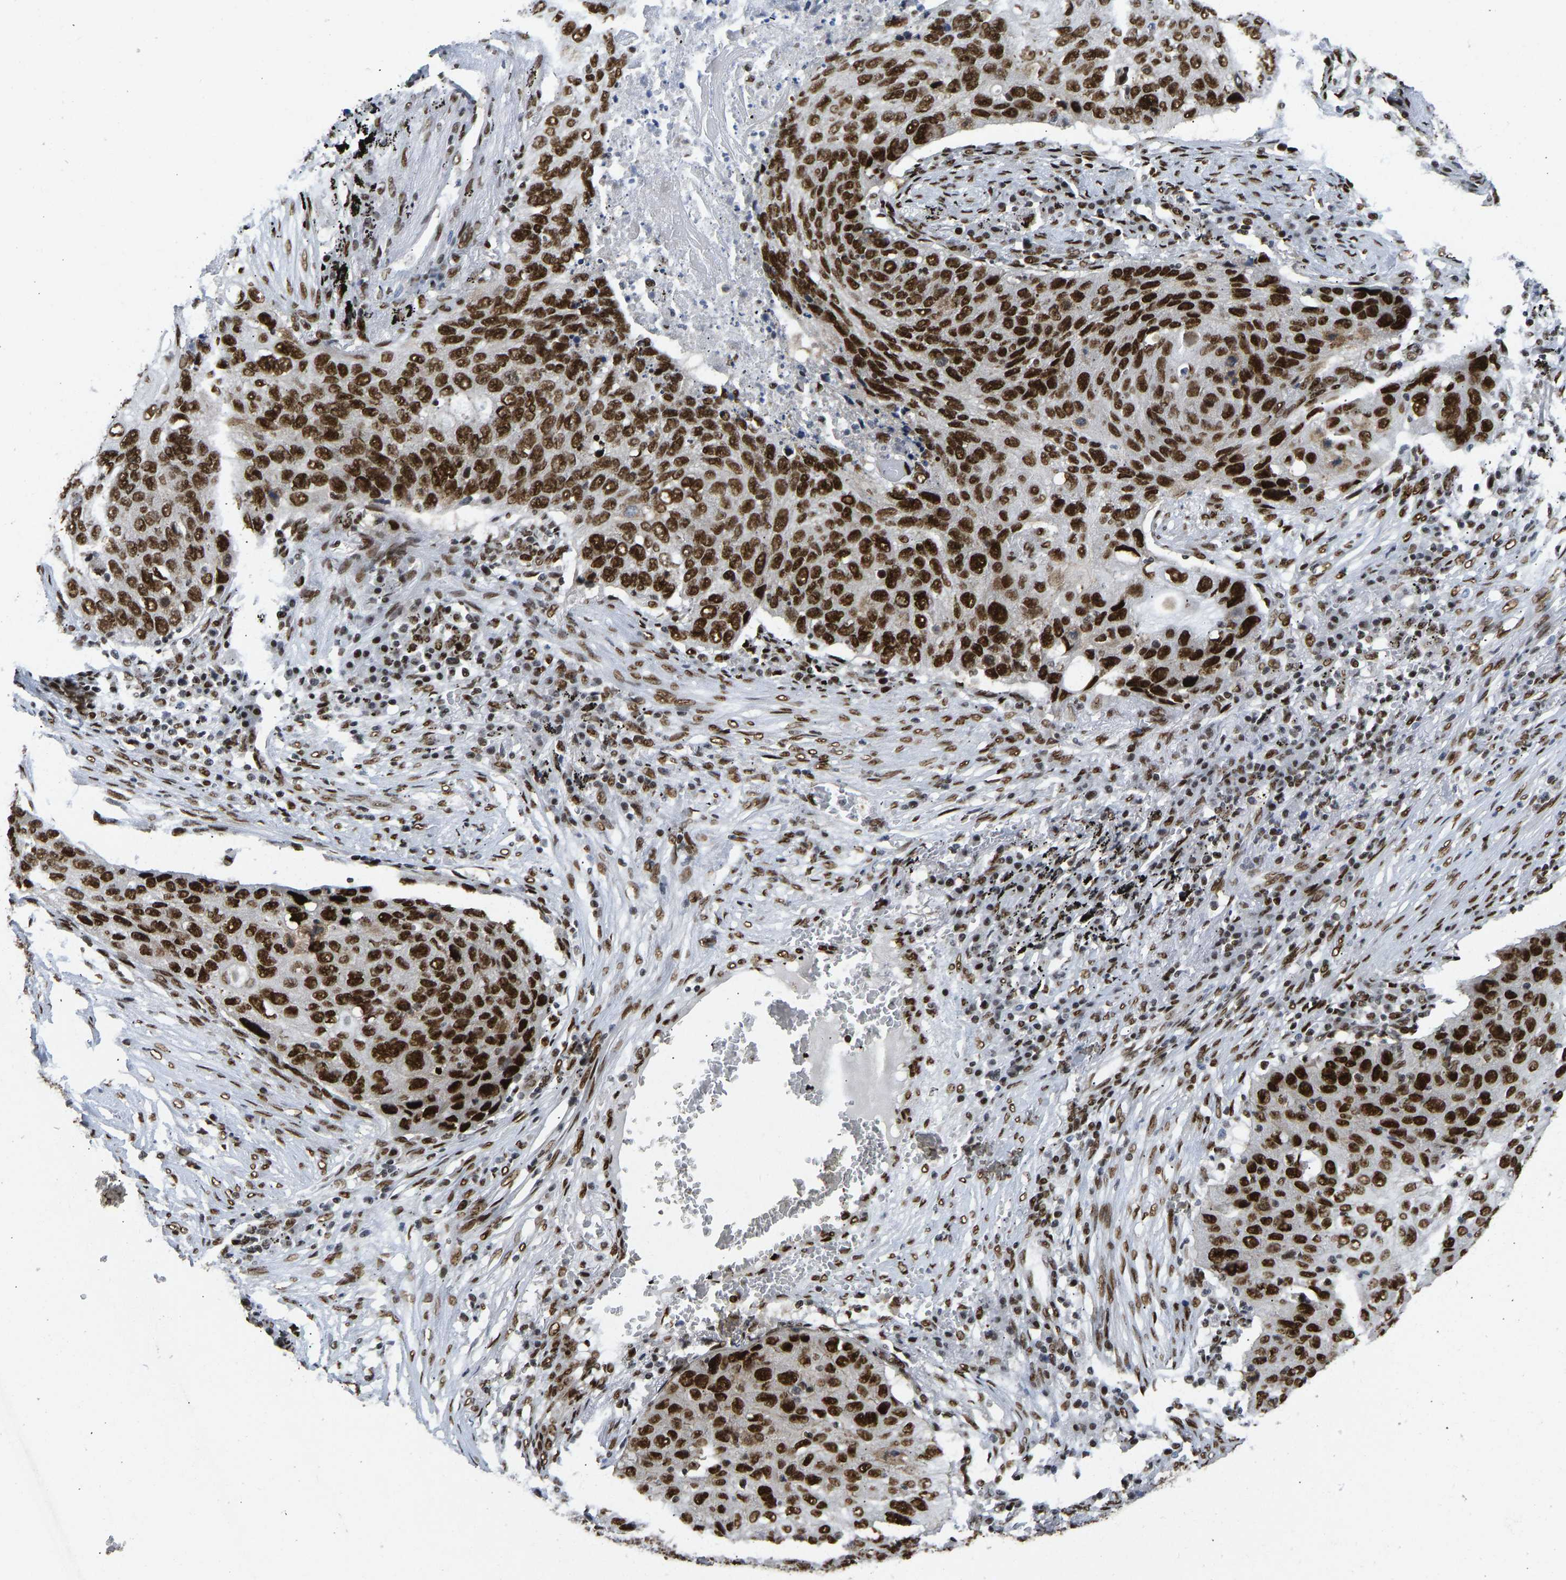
{"staining": {"intensity": "strong", "quantity": ">75%", "location": "nuclear"}, "tissue": "lung cancer", "cell_type": "Tumor cells", "image_type": "cancer", "snomed": [{"axis": "morphology", "description": "Squamous cell carcinoma, NOS"}, {"axis": "topography", "description": "Lung"}], "caption": "Tumor cells exhibit strong nuclear expression in about >75% of cells in lung cancer. (brown staining indicates protein expression, while blue staining denotes nuclei).", "gene": "FOXK1", "patient": {"sex": "female", "age": 63}}